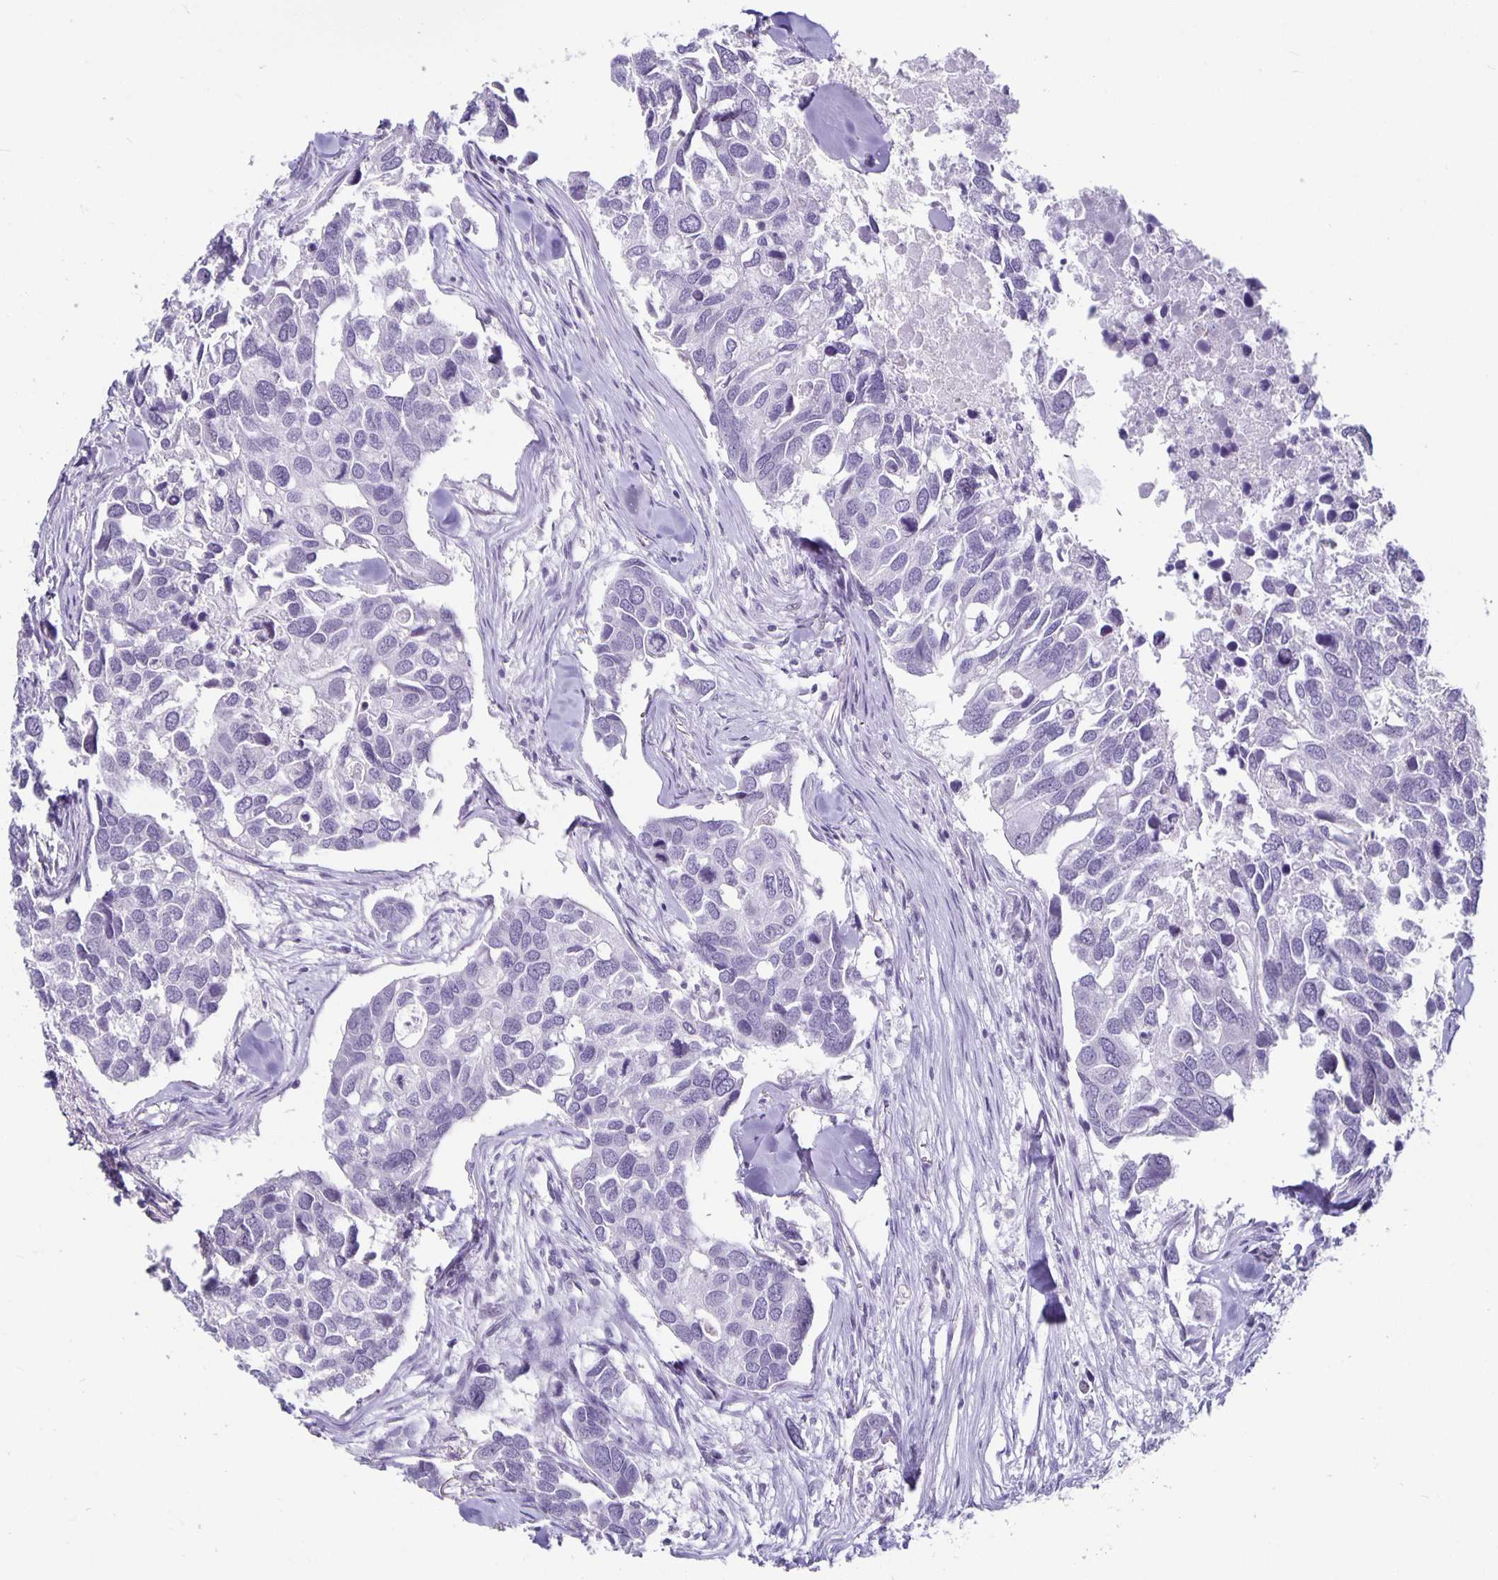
{"staining": {"intensity": "negative", "quantity": "none", "location": "none"}, "tissue": "breast cancer", "cell_type": "Tumor cells", "image_type": "cancer", "snomed": [{"axis": "morphology", "description": "Duct carcinoma"}, {"axis": "topography", "description": "Breast"}], "caption": "DAB immunohistochemical staining of human breast intraductal carcinoma exhibits no significant expression in tumor cells.", "gene": "OLIG2", "patient": {"sex": "female", "age": 83}}